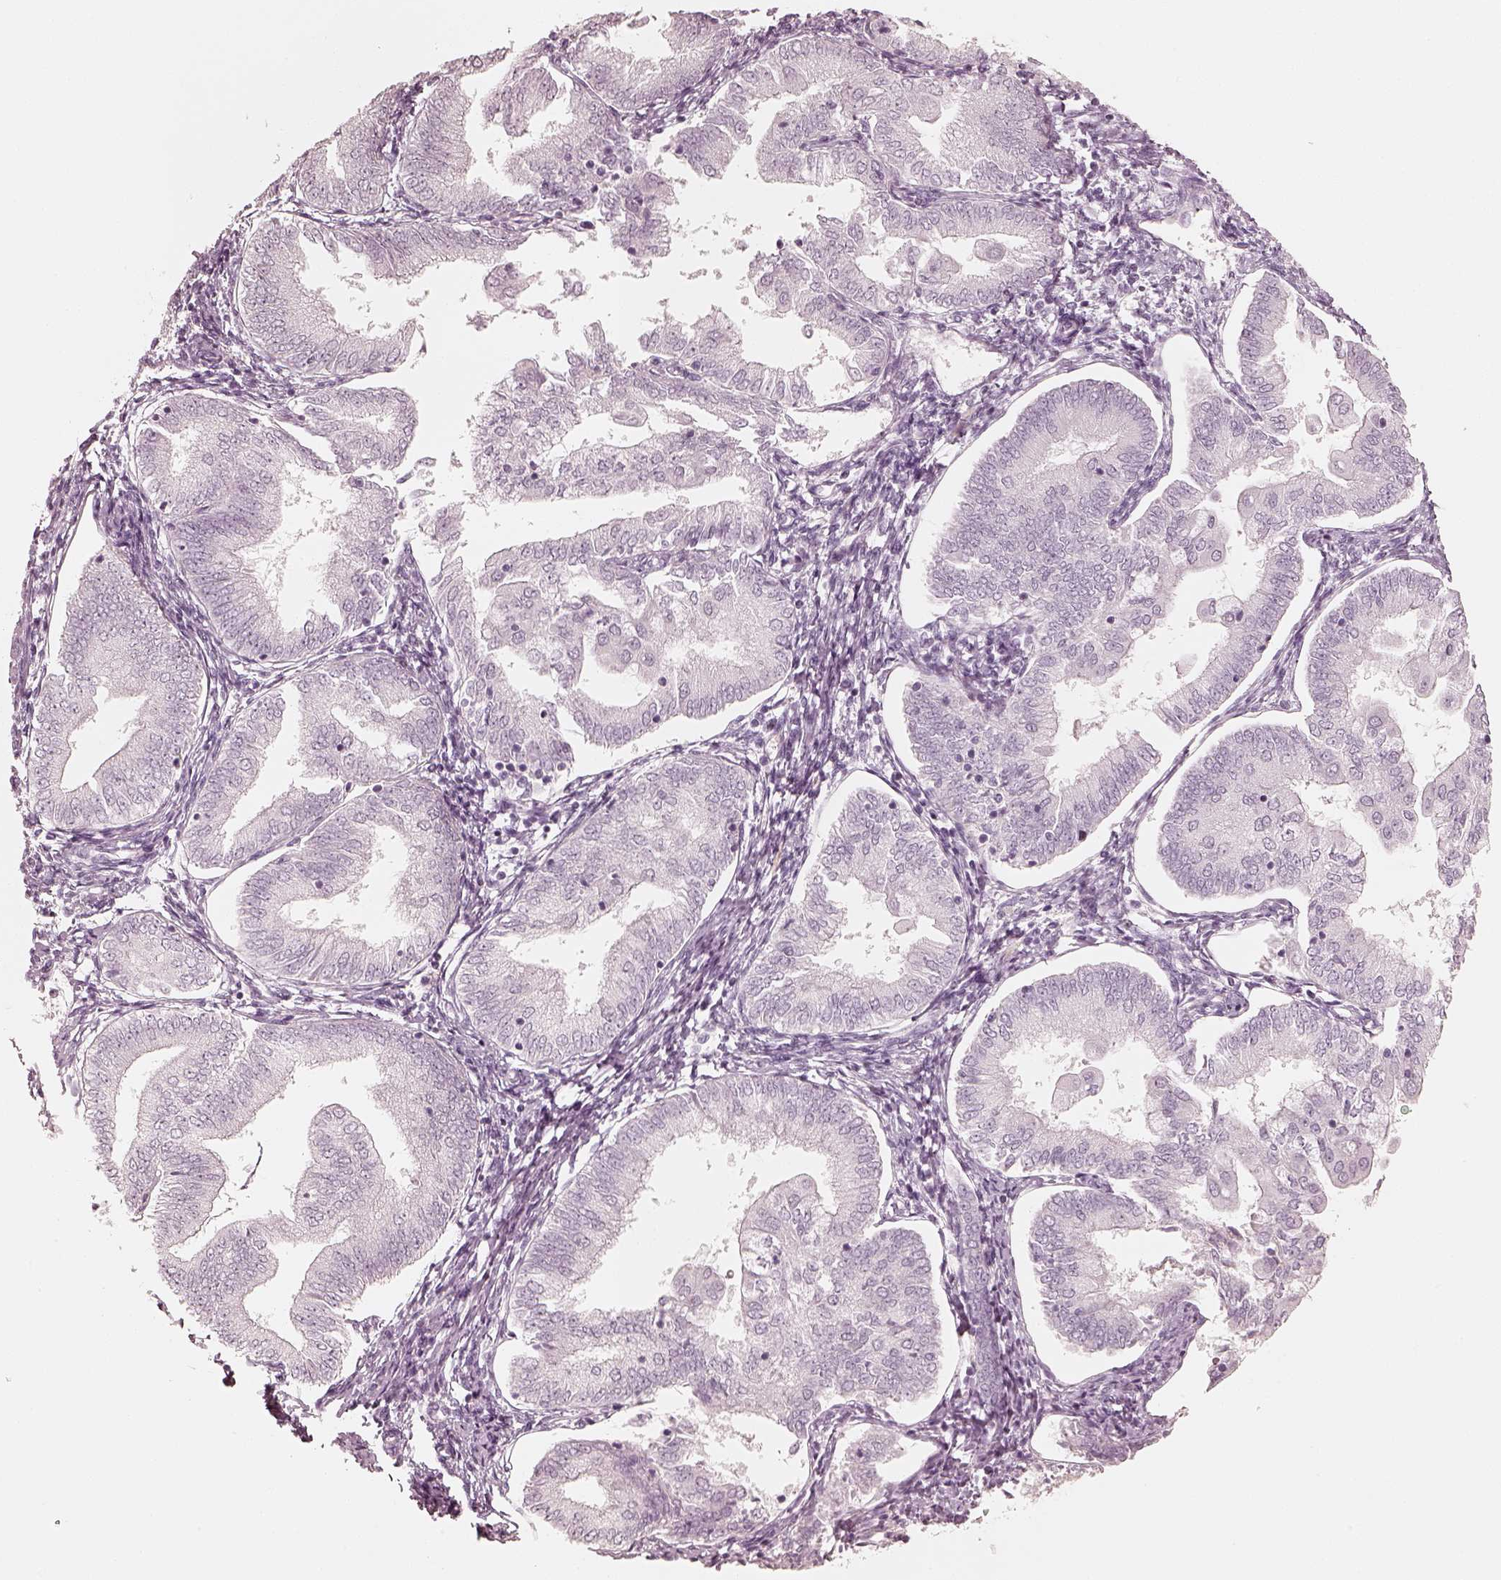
{"staining": {"intensity": "negative", "quantity": "none", "location": "none"}, "tissue": "endometrial cancer", "cell_type": "Tumor cells", "image_type": "cancer", "snomed": [{"axis": "morphology", "description": "Adenocarcinoma, NOS"}, {"axis": "topography", "description": "Endometrium"}], "caption": "The immunohistochemistry image has no significant expression in tumor cells of endometrial cancer tissue.", "gene": "KRT82", "patient": {"sex": "female", "age": 55}}